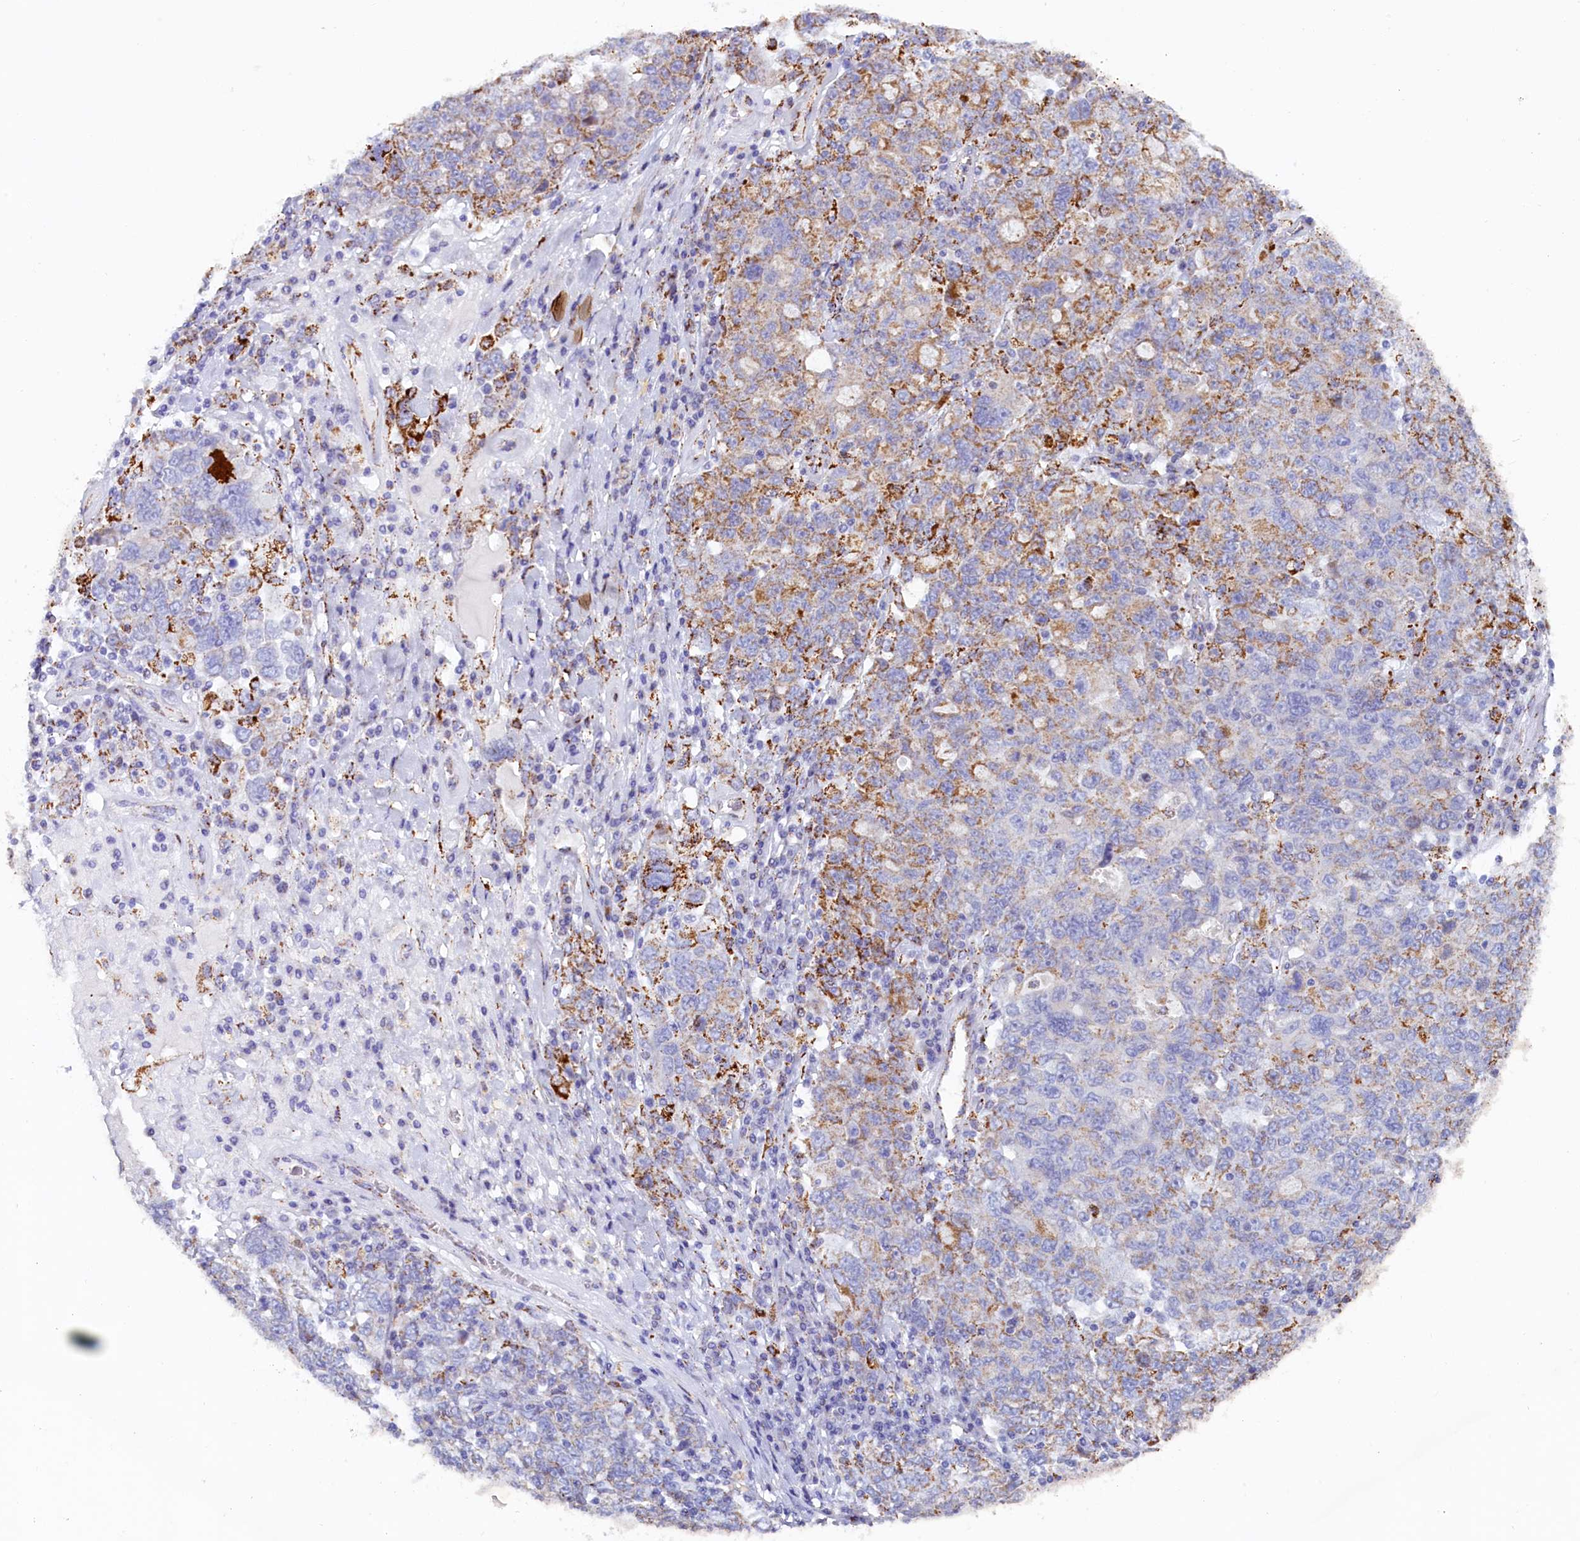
{"staining": {"intensity": "moderate", "quantity": "25%-75%", "location": "cytoplasmic/membranous"}, "tissue": "ovarian cancer", "cell_type": "Tumor cells", "image_type": "cancer", "snomed": [{"axis": "morphology", "description": "Carcinoma, endometroid"}, {"axis": "topography", "description": "Ovary"}], "caption": "Immunohistochemical staining of human endometroid carcinoma (ovarian) displays moderate cytoplasmic/membranous protein staining in about 25%-75% of tumor cells.", "gene": "AKTIP", "patient": {"sex": "female", "age": 62}}